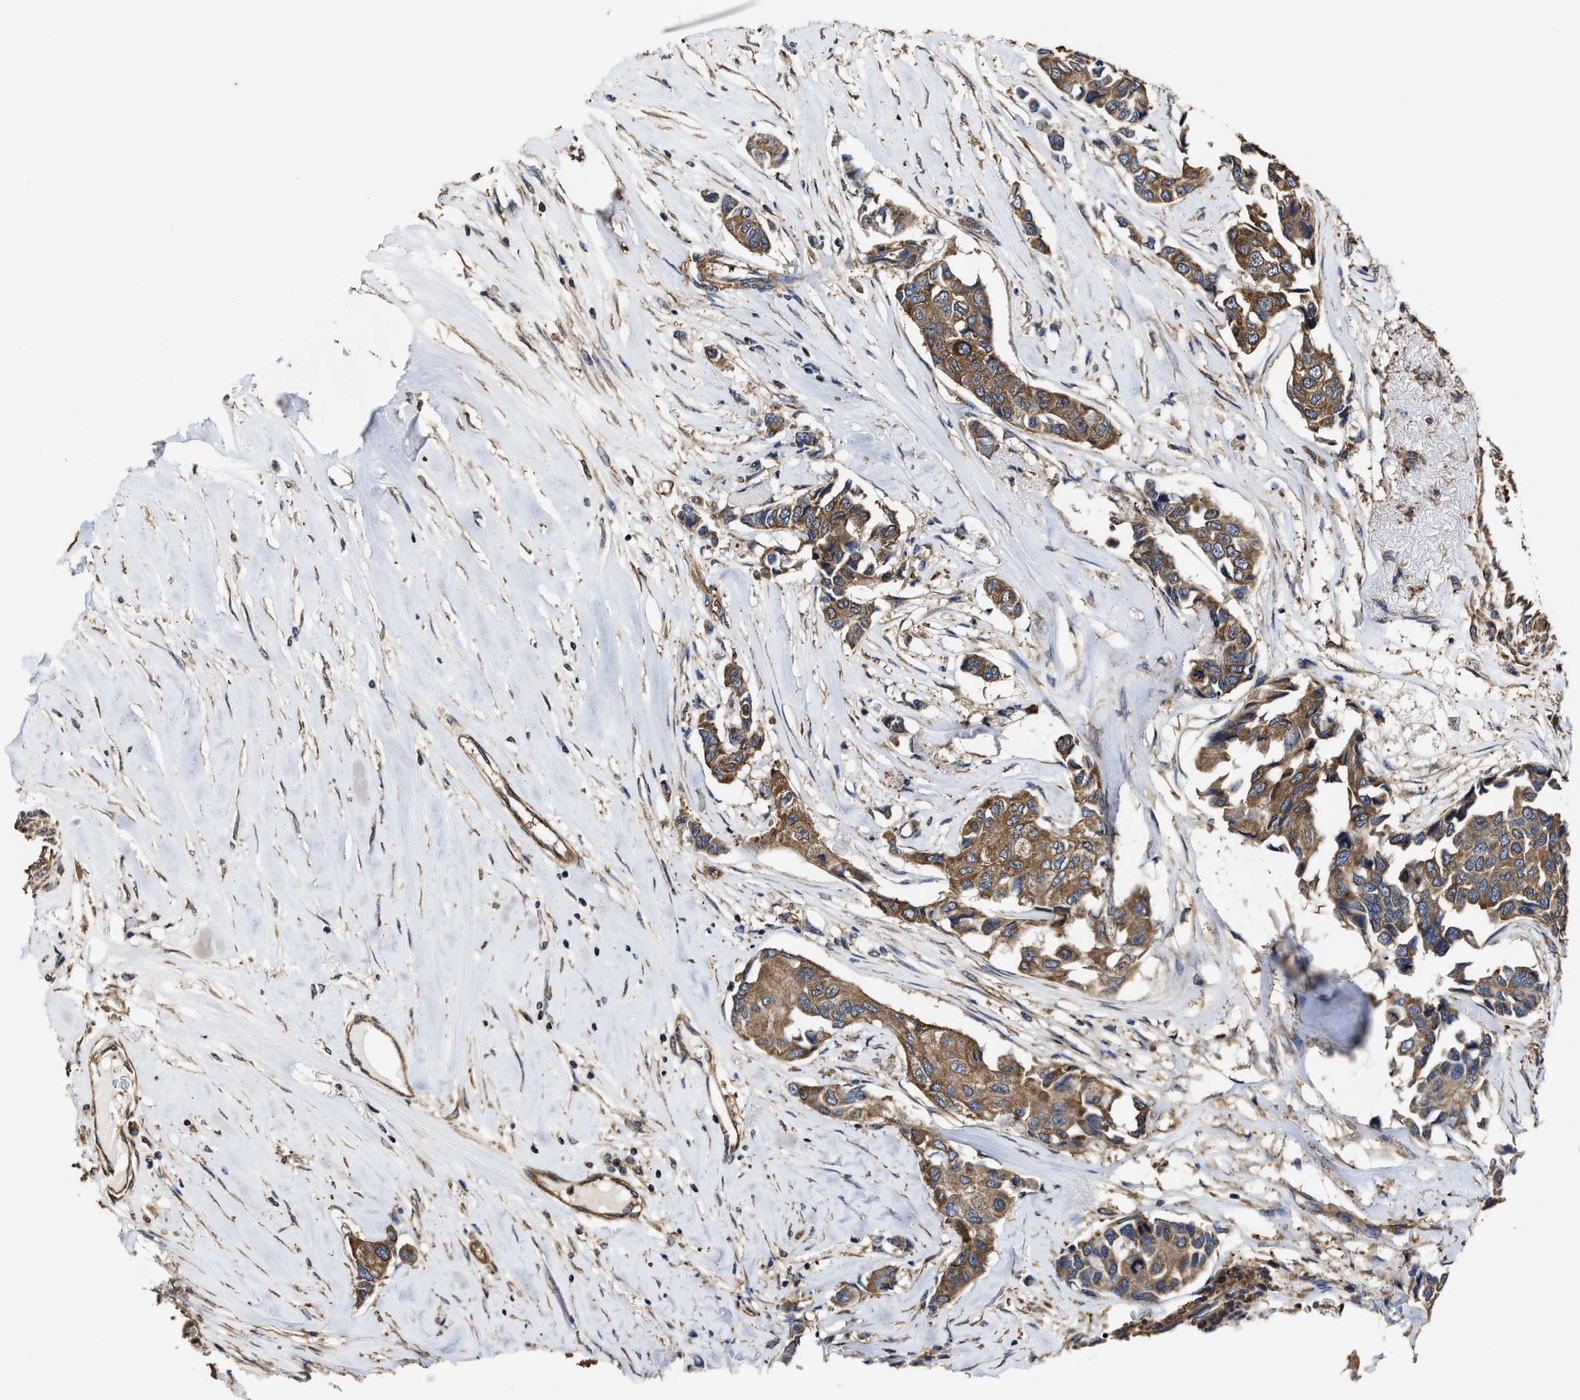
{"staining": {"intensity": "moderate", "quantity": ">75%", "location": "cytoplasmic/membranous"}, "tissue": "breast cancer", "cell_type": "Tumor cells", "image_type": "cancer", "snomed": [{"axis": "morphology", "description": "Duct carcinoma"}, {"axis": "topography", "description": "Breast"}], "caption": "High-power microscopy captured an immunohistochemistry image of breast cancer, revealing moderate cytoplasmic/membranous expression in about >75% of tumor cells. Ihc stains the protein of interest in brown and the nuclei are stained blue.", "gene": "SFXN4", "patient": {"sex": "female", "age": 80}}